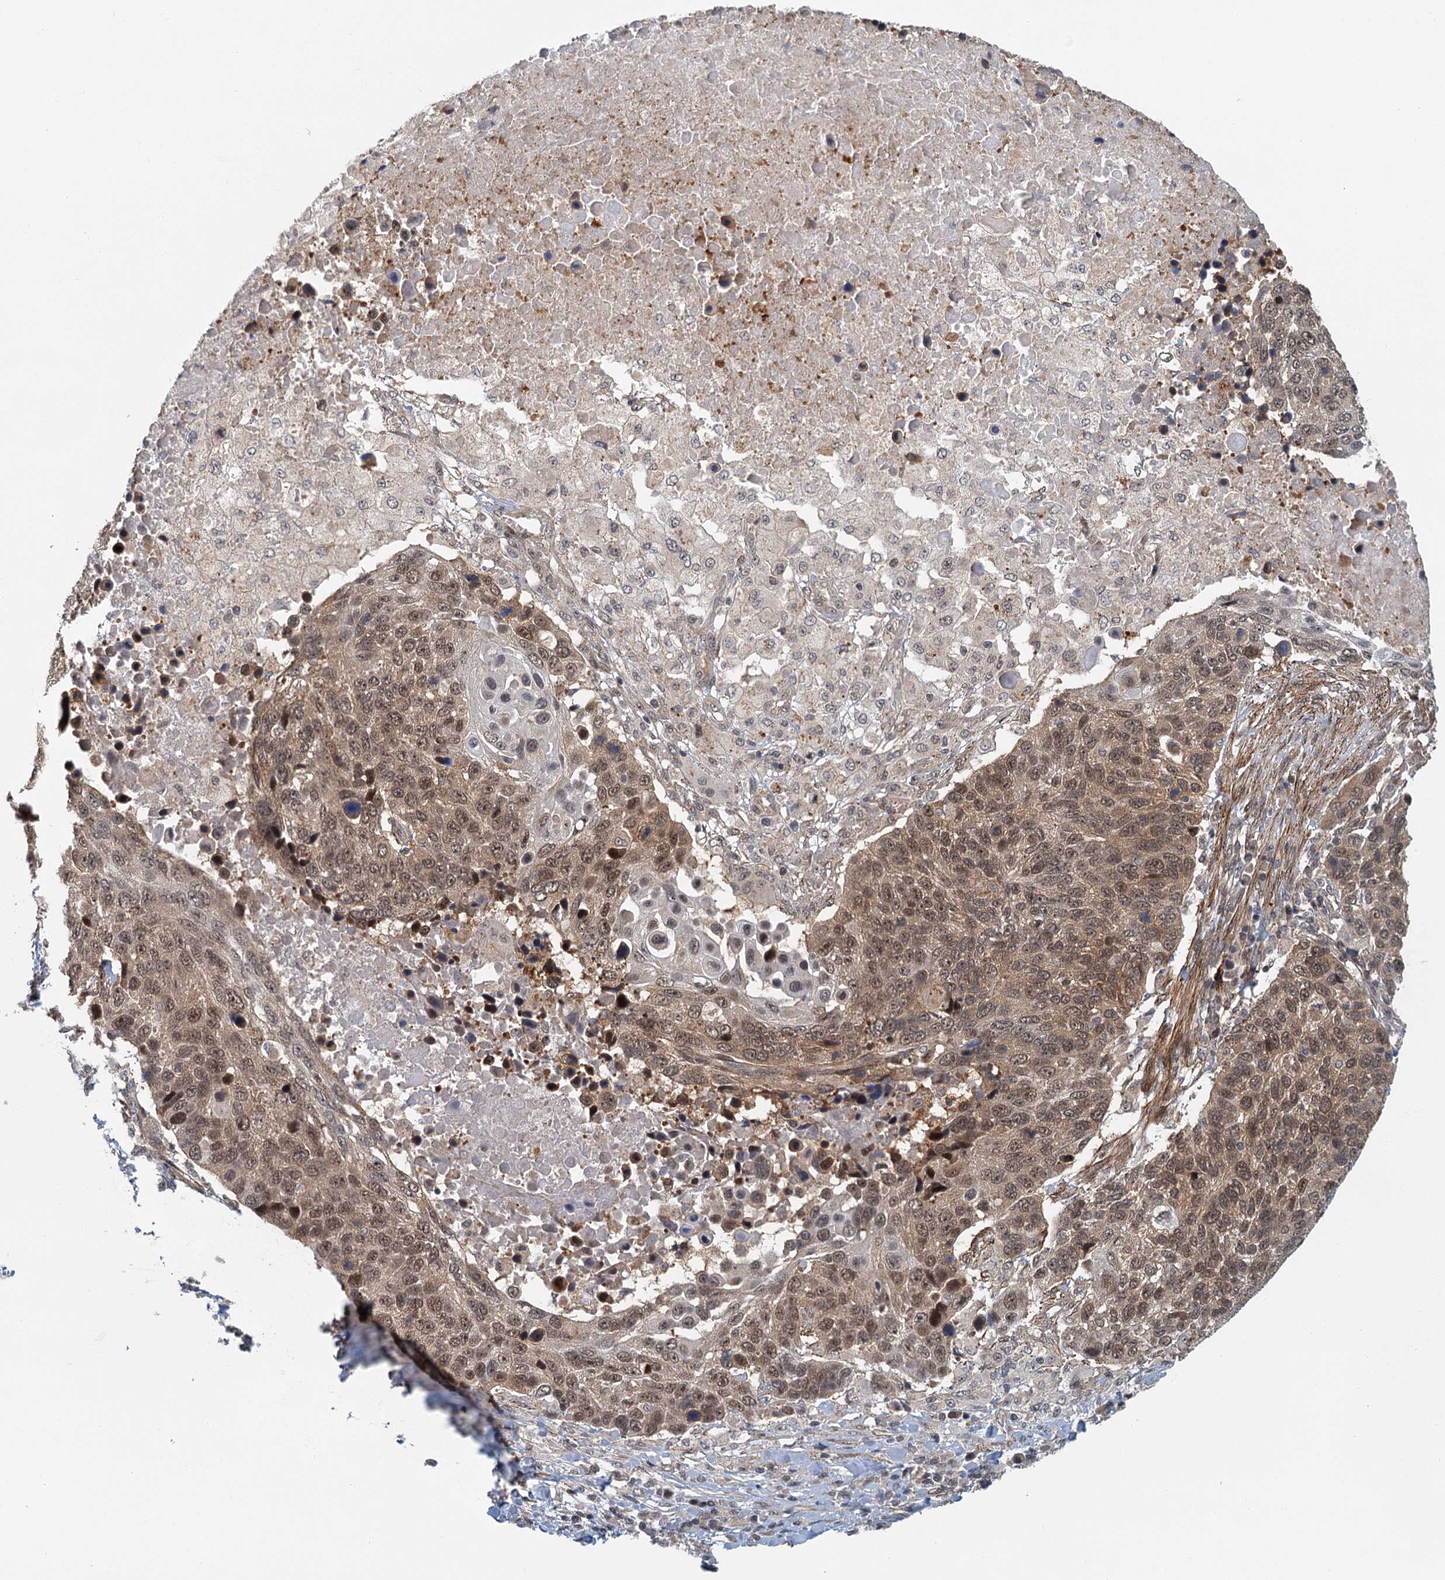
{"staining": {"intensity": "moderate", "quantity": ">75%", "location": "cytoplasmic/membranous,nuclear"}, "tissue": "lung cancer", "cell_type": "Tumor cells", "image_type": "cancer", "snomed": [{"axis": "morphology", "description": "Normal tissue, NOS"}, {"axis": "morphology", "description": "Squamous cell carcinoma, NOS"}, {"axis": "topography", "description": "Lymph node"}, {"axis": "topography", "description": "Lung"}], "caption": "Immunohistochemistry photomicrograph of human lung cancer stained for a protein (brown), which shows medium levels of moderate cytoplasmic/membranous and nuclear expression in about >75% of tumor cells.", "gene": "TAS2R42", "patient": {"sex": "male", "age": 66}}